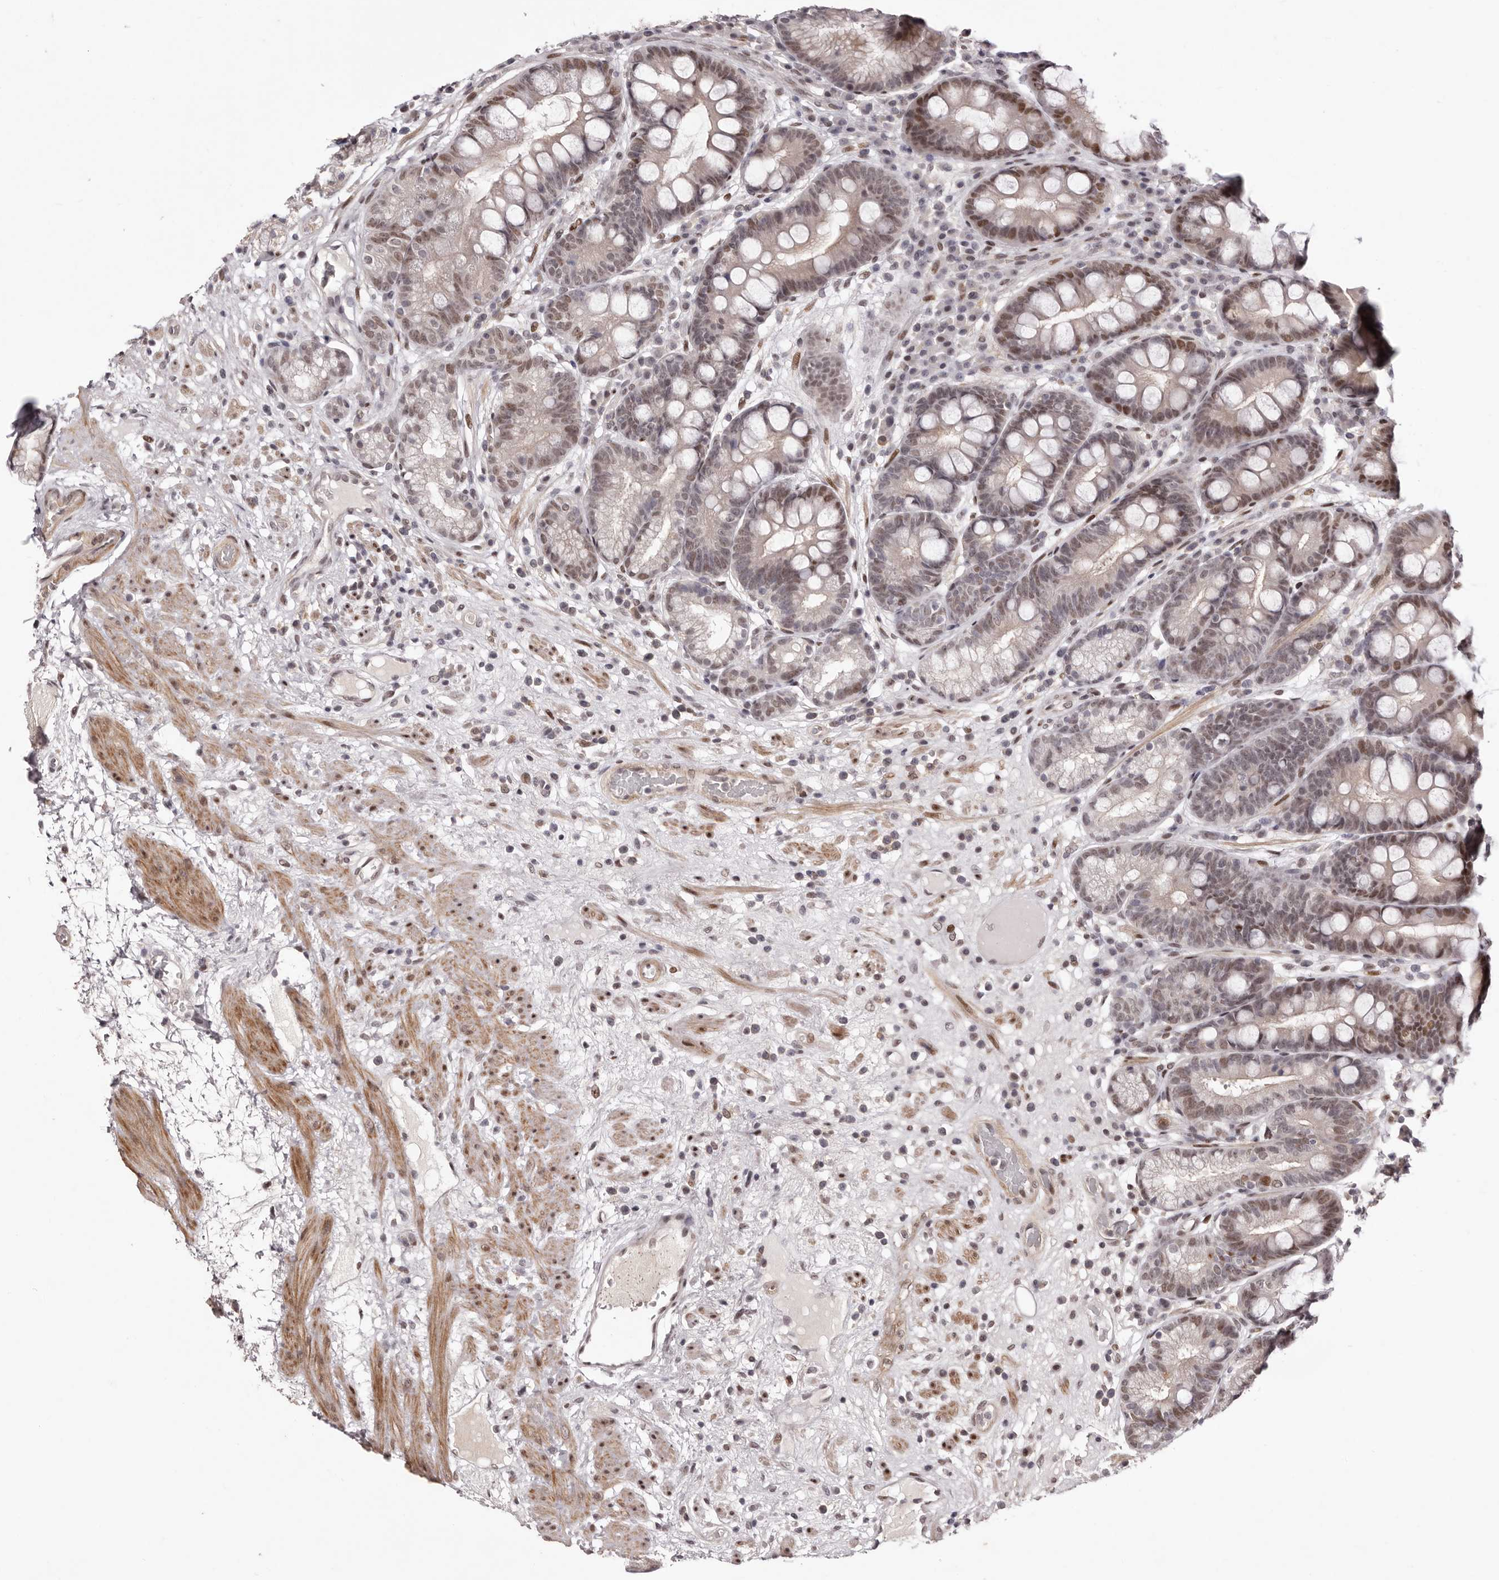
{"staining": {"intensity": "moderate", "quantity": "<25%", "location": "nuclear"}, "tissue": "stomach", "cell_type": "Glandular cells", "image_type": "normal", "snomed": [{"axis": "morphology", "description": "Normal tissue, NOS"}, {"axis": "topography", "description": "Stomach"}], "caption": "Benign stomach demonstrates moderate nuclear staining in about <25% of glandular cells, visualized by immunohistochemistry.", "gene": "FBXO5", "patient": {"sex": "male", "age": 57}}